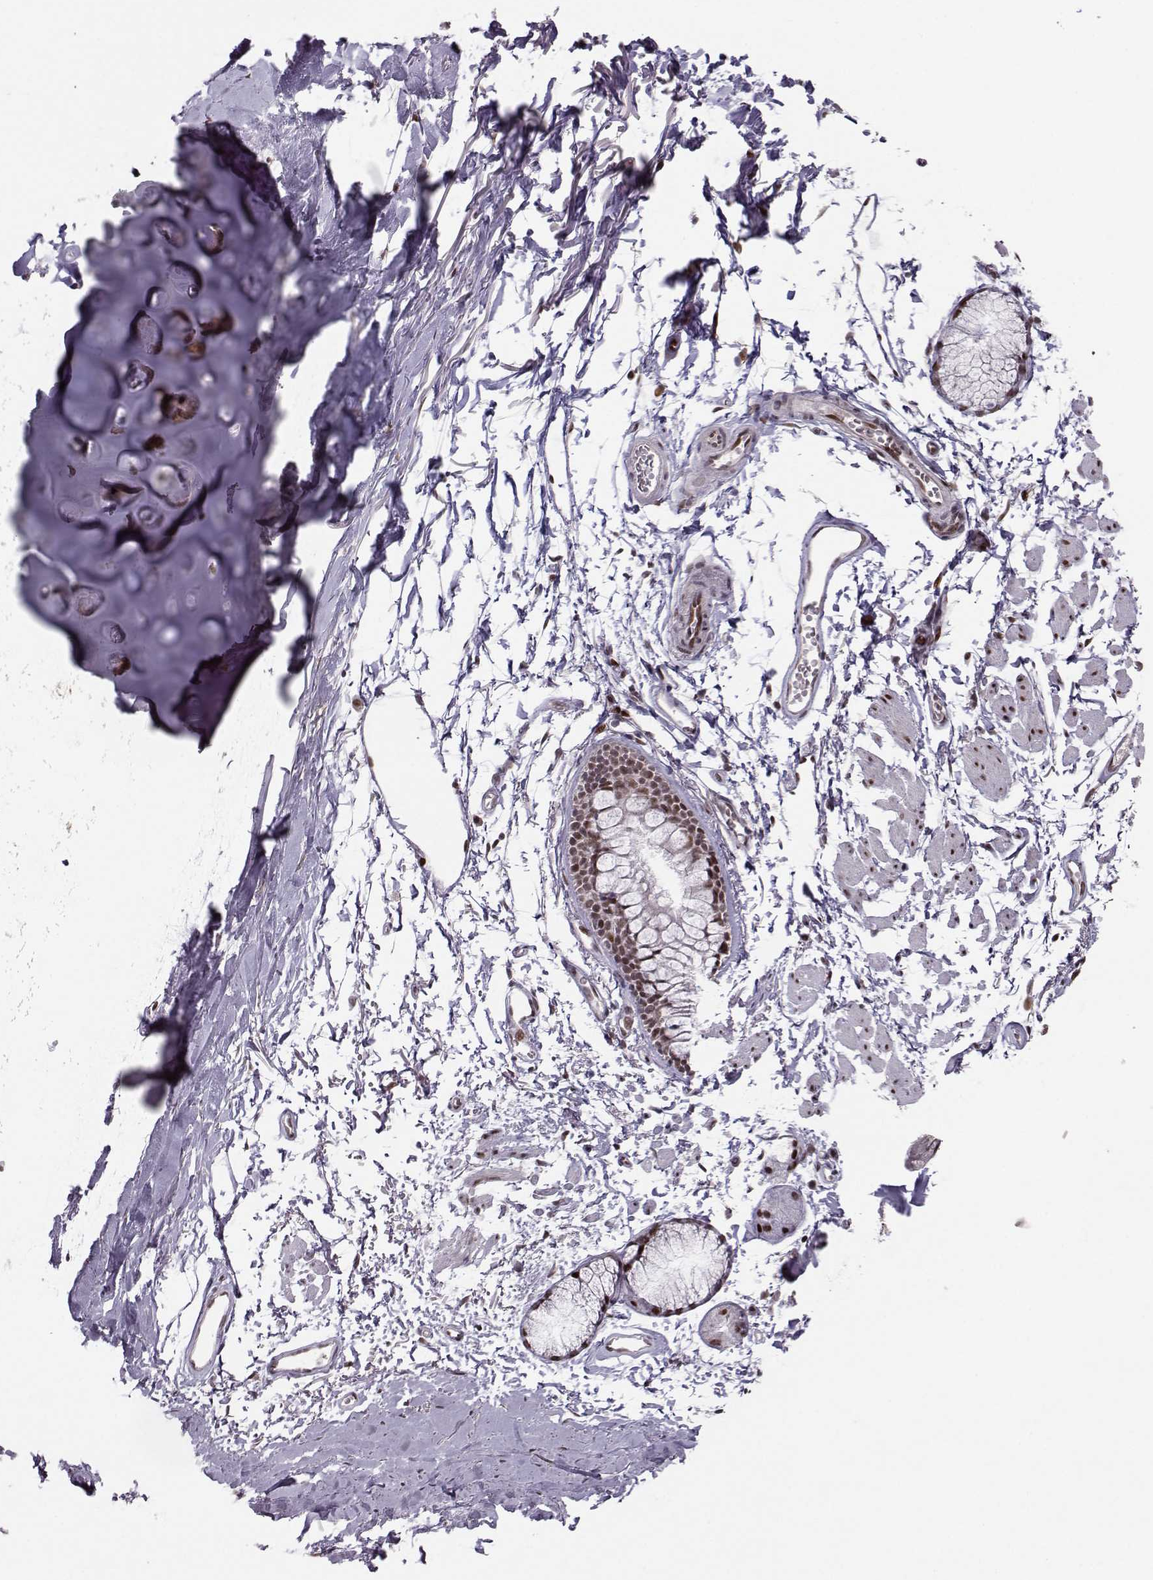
{"staining": {"intensity": "moderate", "quantity": "<25%", "location": "nuclear"}, "tissue": "soft tissue", "cell_type": "Fibroblasts", "image_type": "normal", "snomed": [{"axis": "morphology", "description": "Normal tissue, NOS"}, {"axis": "topography", "description": "Cartilage tissue"}, {"axis": "topography", "description": "Bronchus"}], "caption": "DAB (3,3'-diaminobenzidine) immunohistochemical staining of benign human soft tissue exhibits moderate nuclear protein staining in about <25% of fibroblasts. The staining is performed using DAB brown chromogen to label protein expression. The nuclei are counter-stained blue using hematoxylin.", "gene": "SNAPC2", "patient": {"sex": "female", "age": 79}}